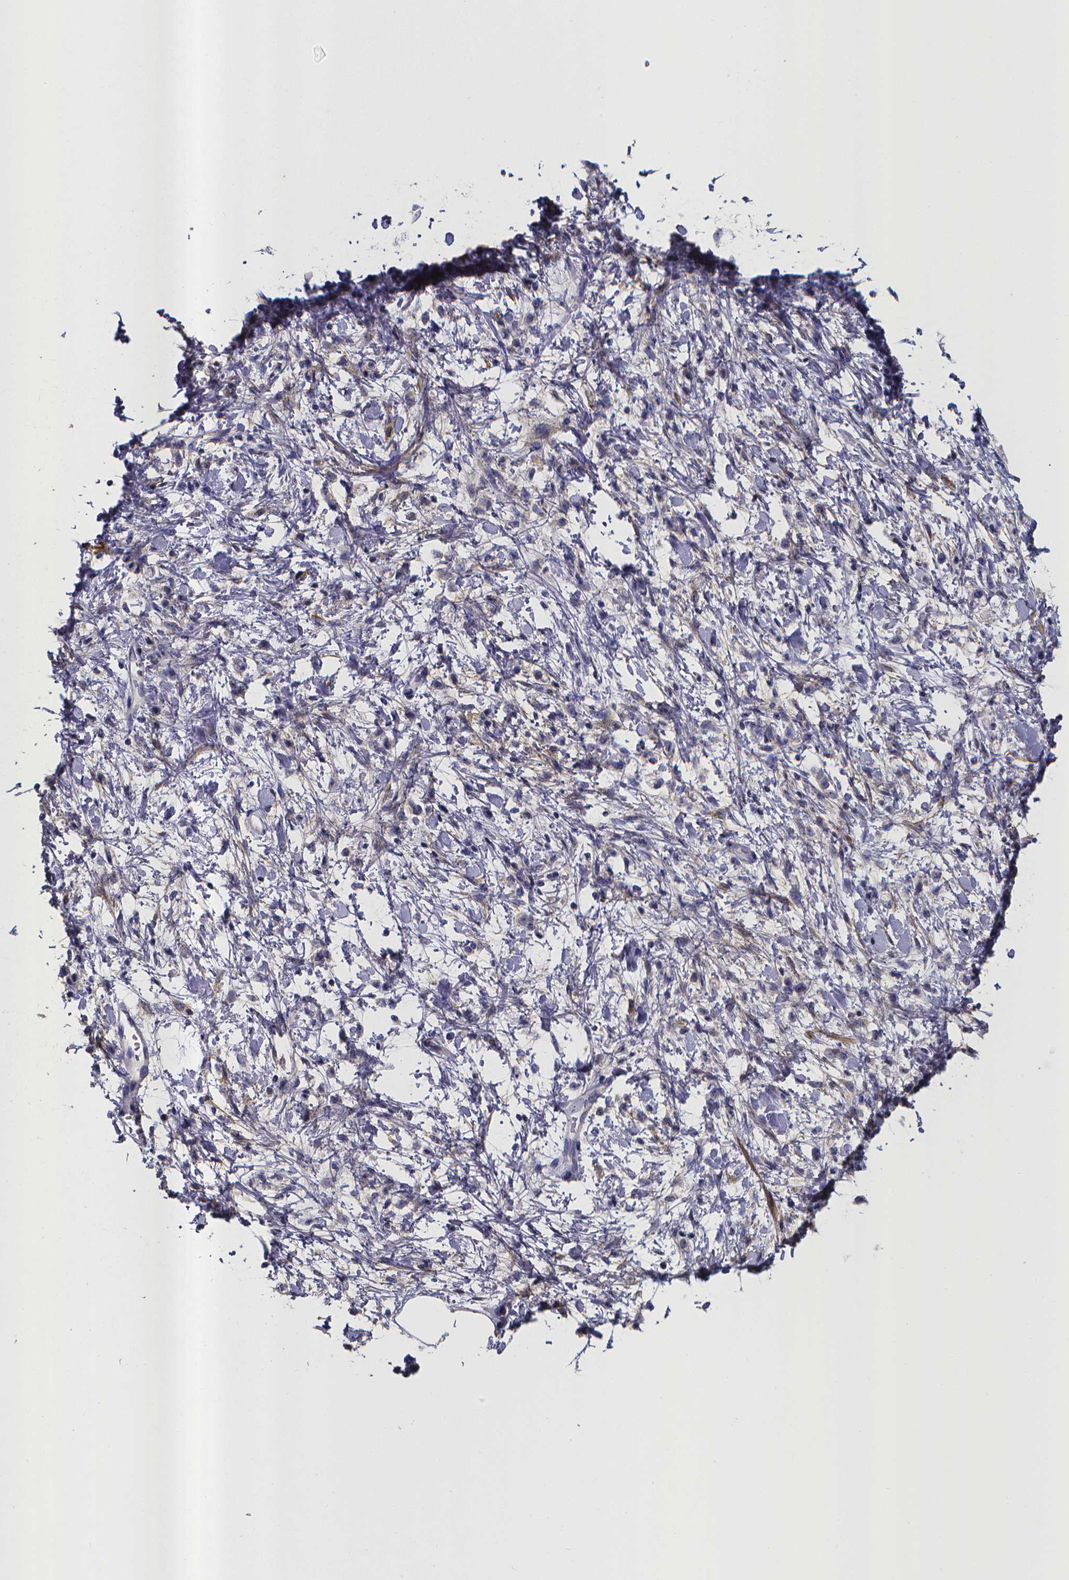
{"staining": {"intensity": "negative", "quantity": "none", "location": "none"}, "tissue": "stomach cancer", "cell_type": "Tumor cells", "image_type": "cancer", "snomed": [{"axis": "morphology", "description": "Adenocarcinoma, NOS"}, {"axis": "topography", "description": "Stomach"}], "caption": "An immunohistochemistry image of stomach cancer is shown. There is no staining in tumor cells of stomach cancer. Nuclei are stained in blue.", "gene": "RERG", "patient": {"sex": "female", "age": 60}}